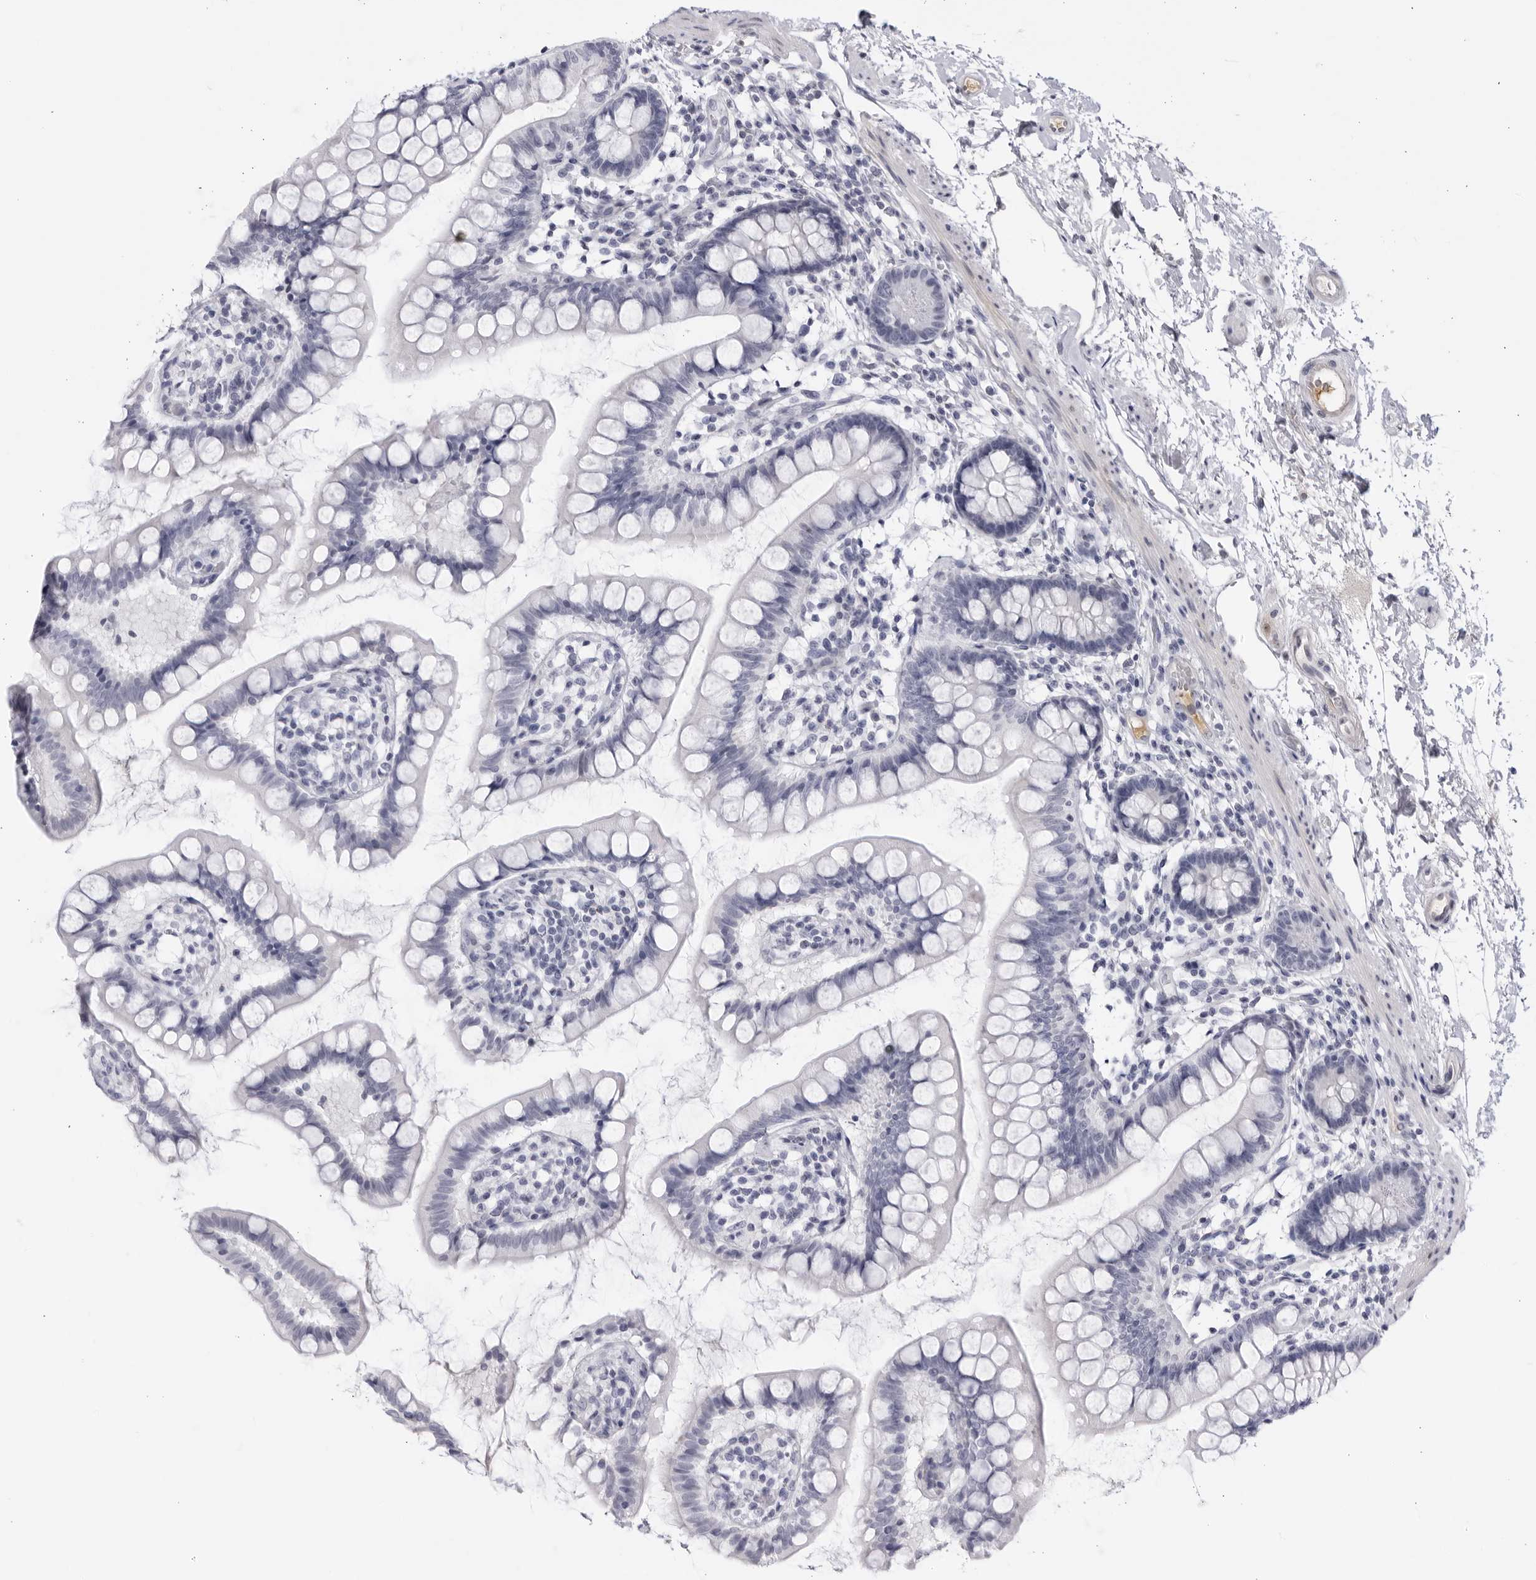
{"staining": {"intensity": "moderate", "quantity": "<25%", "location": "cytoplasmic/membranous"}, "tissue": "small intestine", "cell_type": "Glandular cells", "image_type": "normal", "snomed": [{"axis": "morphology", "description": "Normal tissue, NOS"}, {"axis": "topography", "description": "Small intestine"}], "caption": "Brown immunohistochemical staining in benign small intestine displays moderate cytoplasmic/membranous expression in about <25% of glandular cells.", "gene": "CNBD1", "patient": {"sex": "female", "age": 84}}